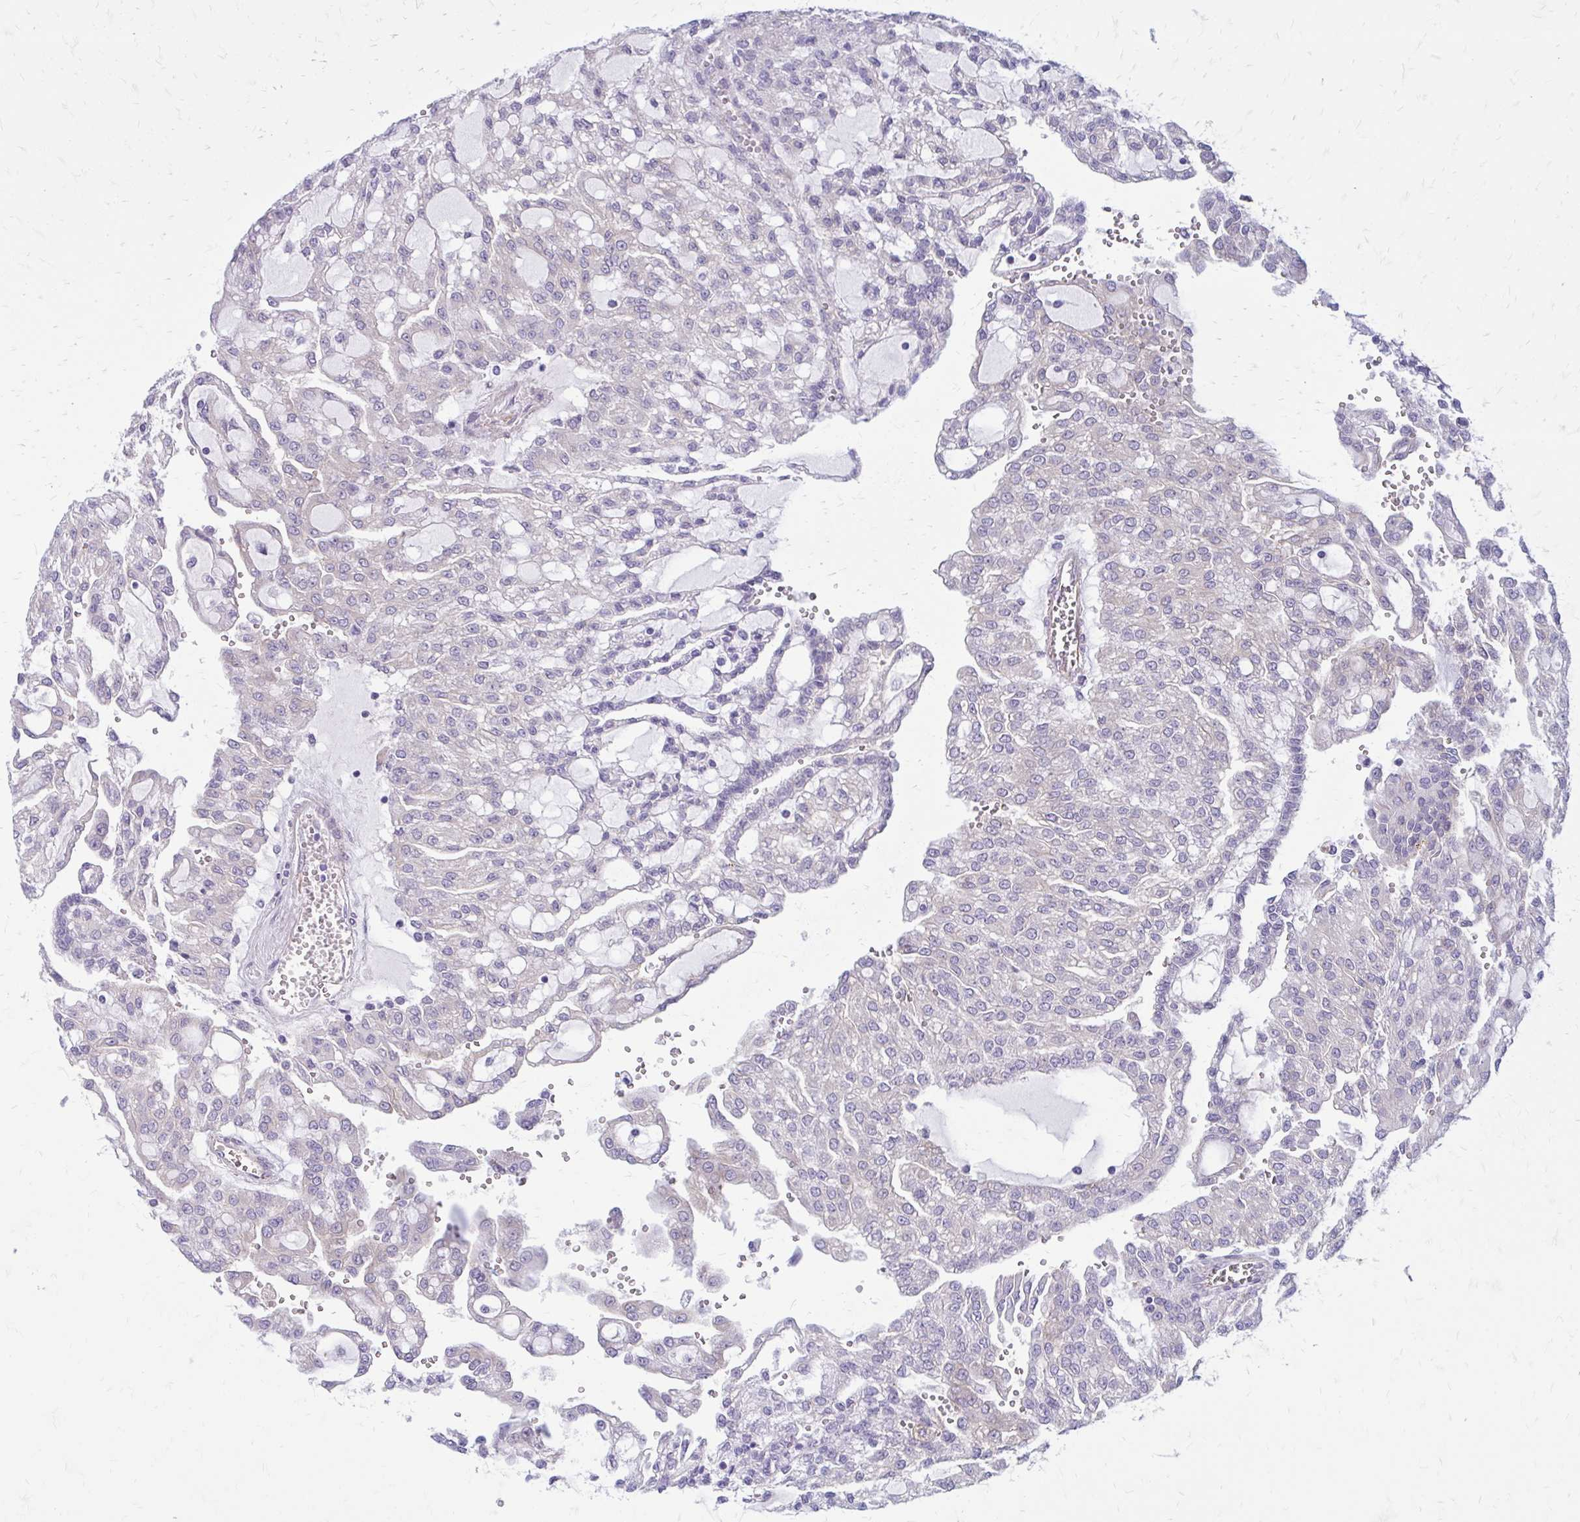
{"staining": {"intensity": "negative", "quantity": "none", "location": "none"}, "tissue": "renal cancer", "cell_type": "Tumor cells", "image_type": "cancer", "snomed": [{"axis": "morphology", "description": "Adenocarcinoma, NOS"}, {"axis": "topography", "description": "Kidney"}], "caption": "Immunohistochemical staining of adenocarcinoma (renal) demonstrates no significant staining in tumor cells.", "gene": "BEND5", "patient": {"sex": "male", "age": 63}}